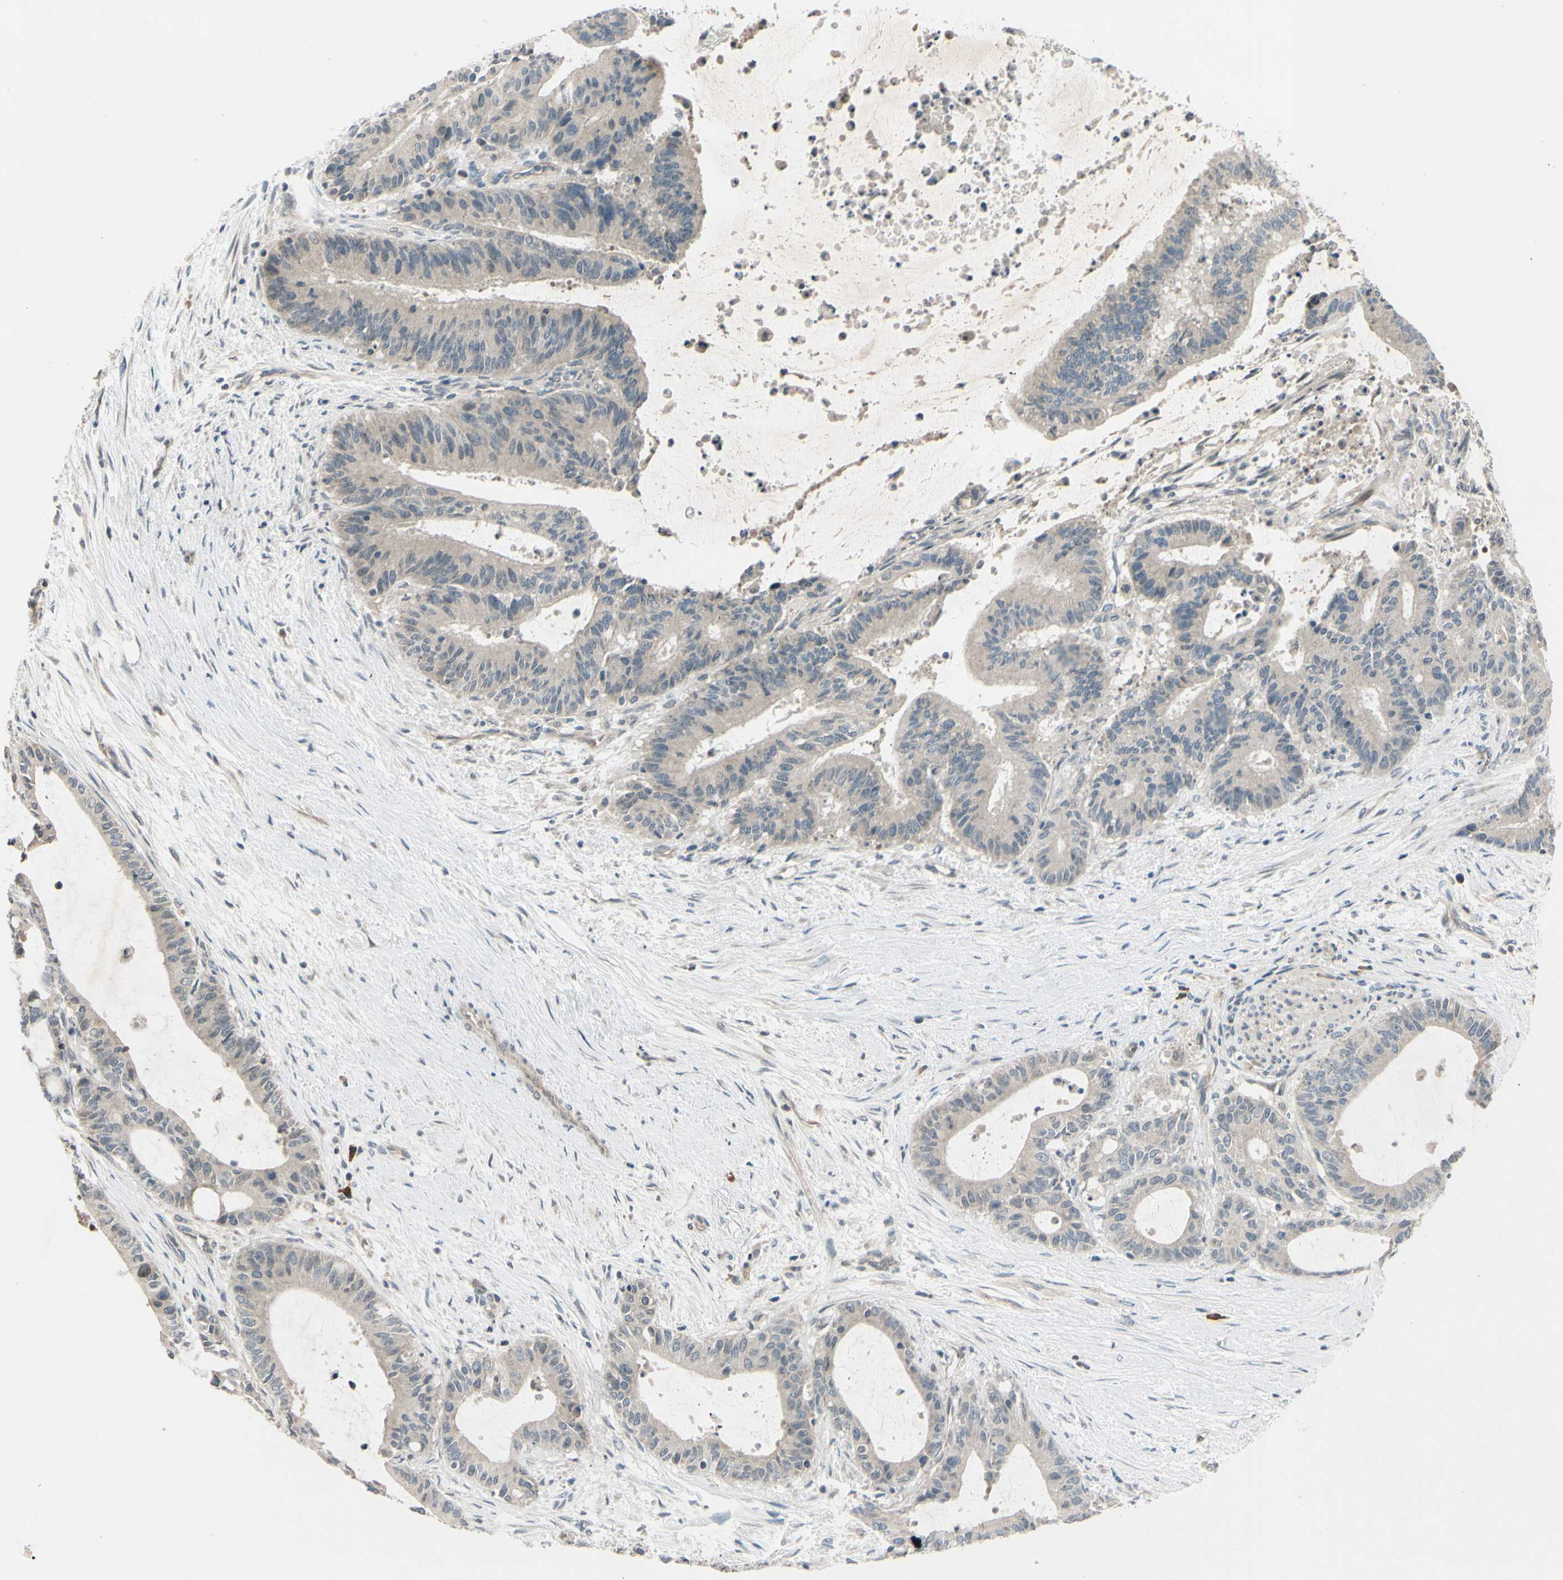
{"staining": {"intensity": "weak", "quantity": ">75%", "location": "cytoplasmic/membranous"}, "tissue": "liver cancer", "cell_type": "Tumor cells", "image_type": "cancer", "snomed": [{"axis": "morphology", "description": "Cholangiocarcinoma"}, {"axis": "topography", "description": "Liver"}], "caption": "The photomicrograph displays immunohistochemical staining of liver cancer (cholangiocarcinoma). There is weak cytoplasmic/membranous positivity is appreciated in about >75% of tumor cells.", "gene": "FGF10", "patient": {"sex": "female", "age": 73}}